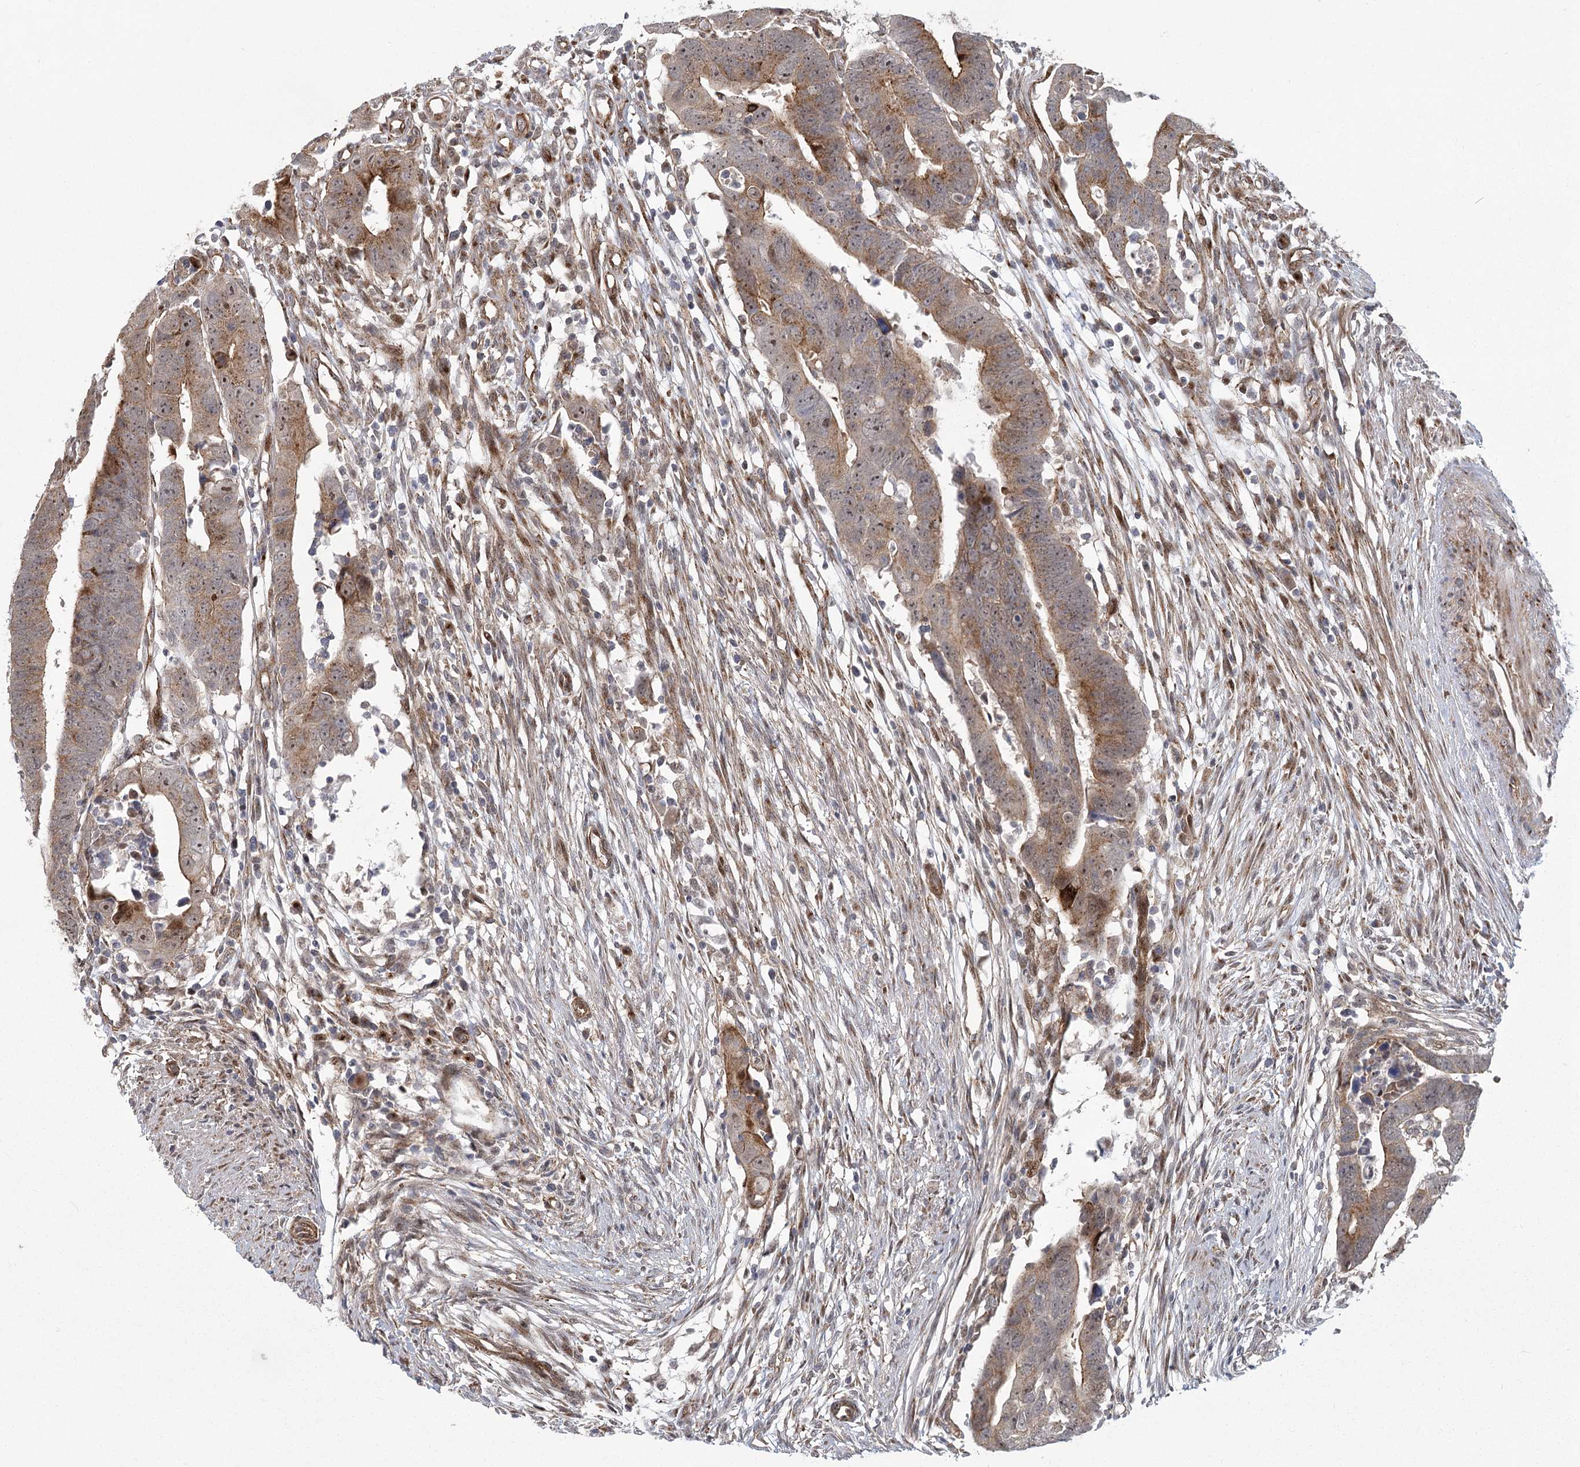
{"staining": {"intensity": "moderate", "quantity": "25%-75%", "location": "cytoplasmic/membranous"}, "tissue": "colorectal cancer", "cell_type": "Tumor cells", "image_type": "cancer", "snomed": [{"axis": "morphology", "description": "Adenocarcinoma, NOS"}, {"axis": "topography", "description": "Rectum"}], "caption": "A medium amount of moderate cytoplasmic/membranous positivity is appreciated in about 25%-75% of tumor cells in colorectal adenocarcinoma tissue.", "gene": "PARM1", "patient": {"sex": "female", "age": 65}}